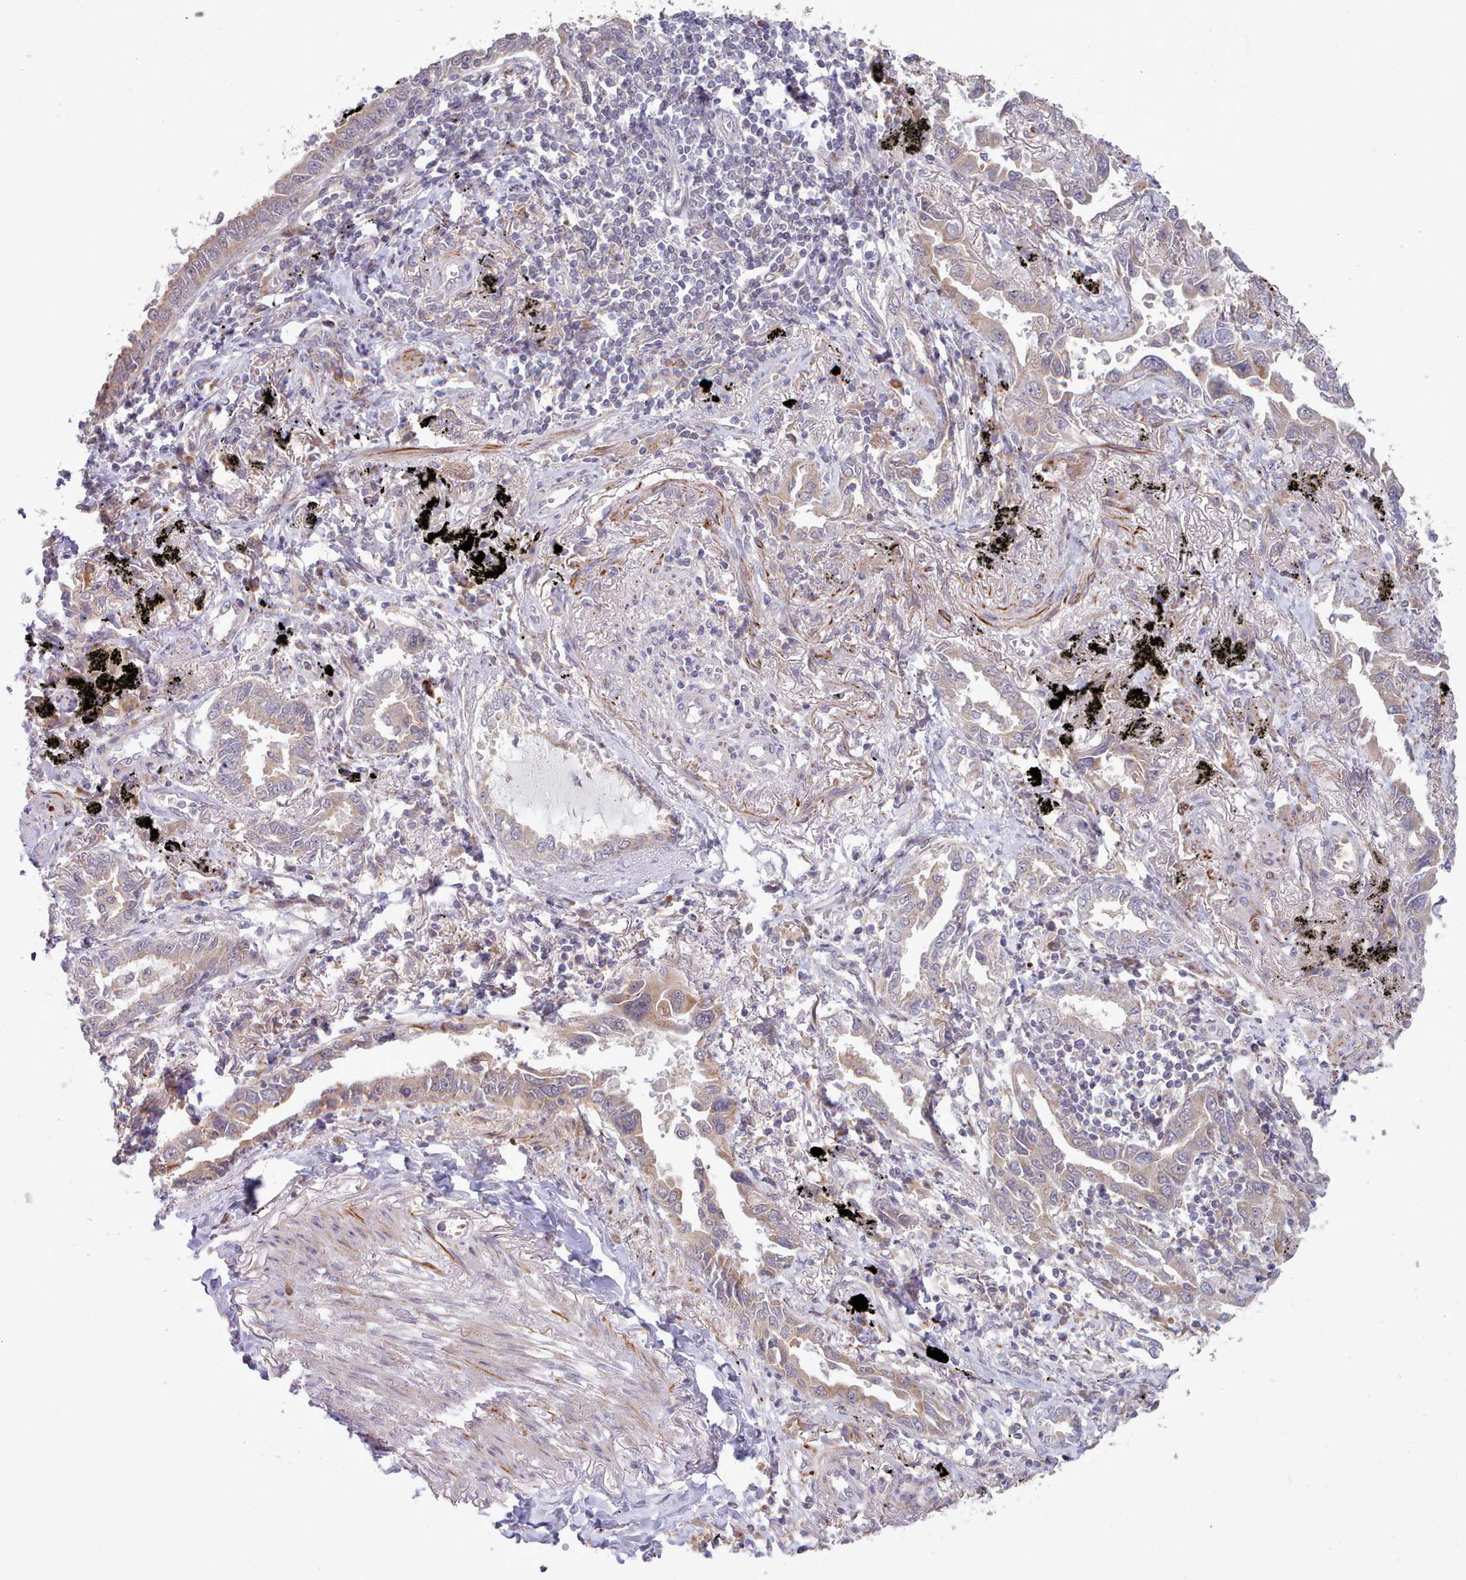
{"staining": {"intensity": "weak", "quantity": "25%-75%", "location": "cytoplasmic/membranous"}, "tissue": "lung cancer", "cell_type": "Tumor cells", "image_type": "cancer", "snomed": [{"axis": "morphology", "description": "Adenocarcinoma, NOS"}, {"axis": "topography", "description": "Lung"}], "caption": "A low amount of weak cytoplasmic/membranous positivity is identified in about 25%-75% of tumor cells in lung cancer (adenocarcinoma) tissue.", "gene": "TRIM26", "patient": {"sex": "male", "age": 67}}